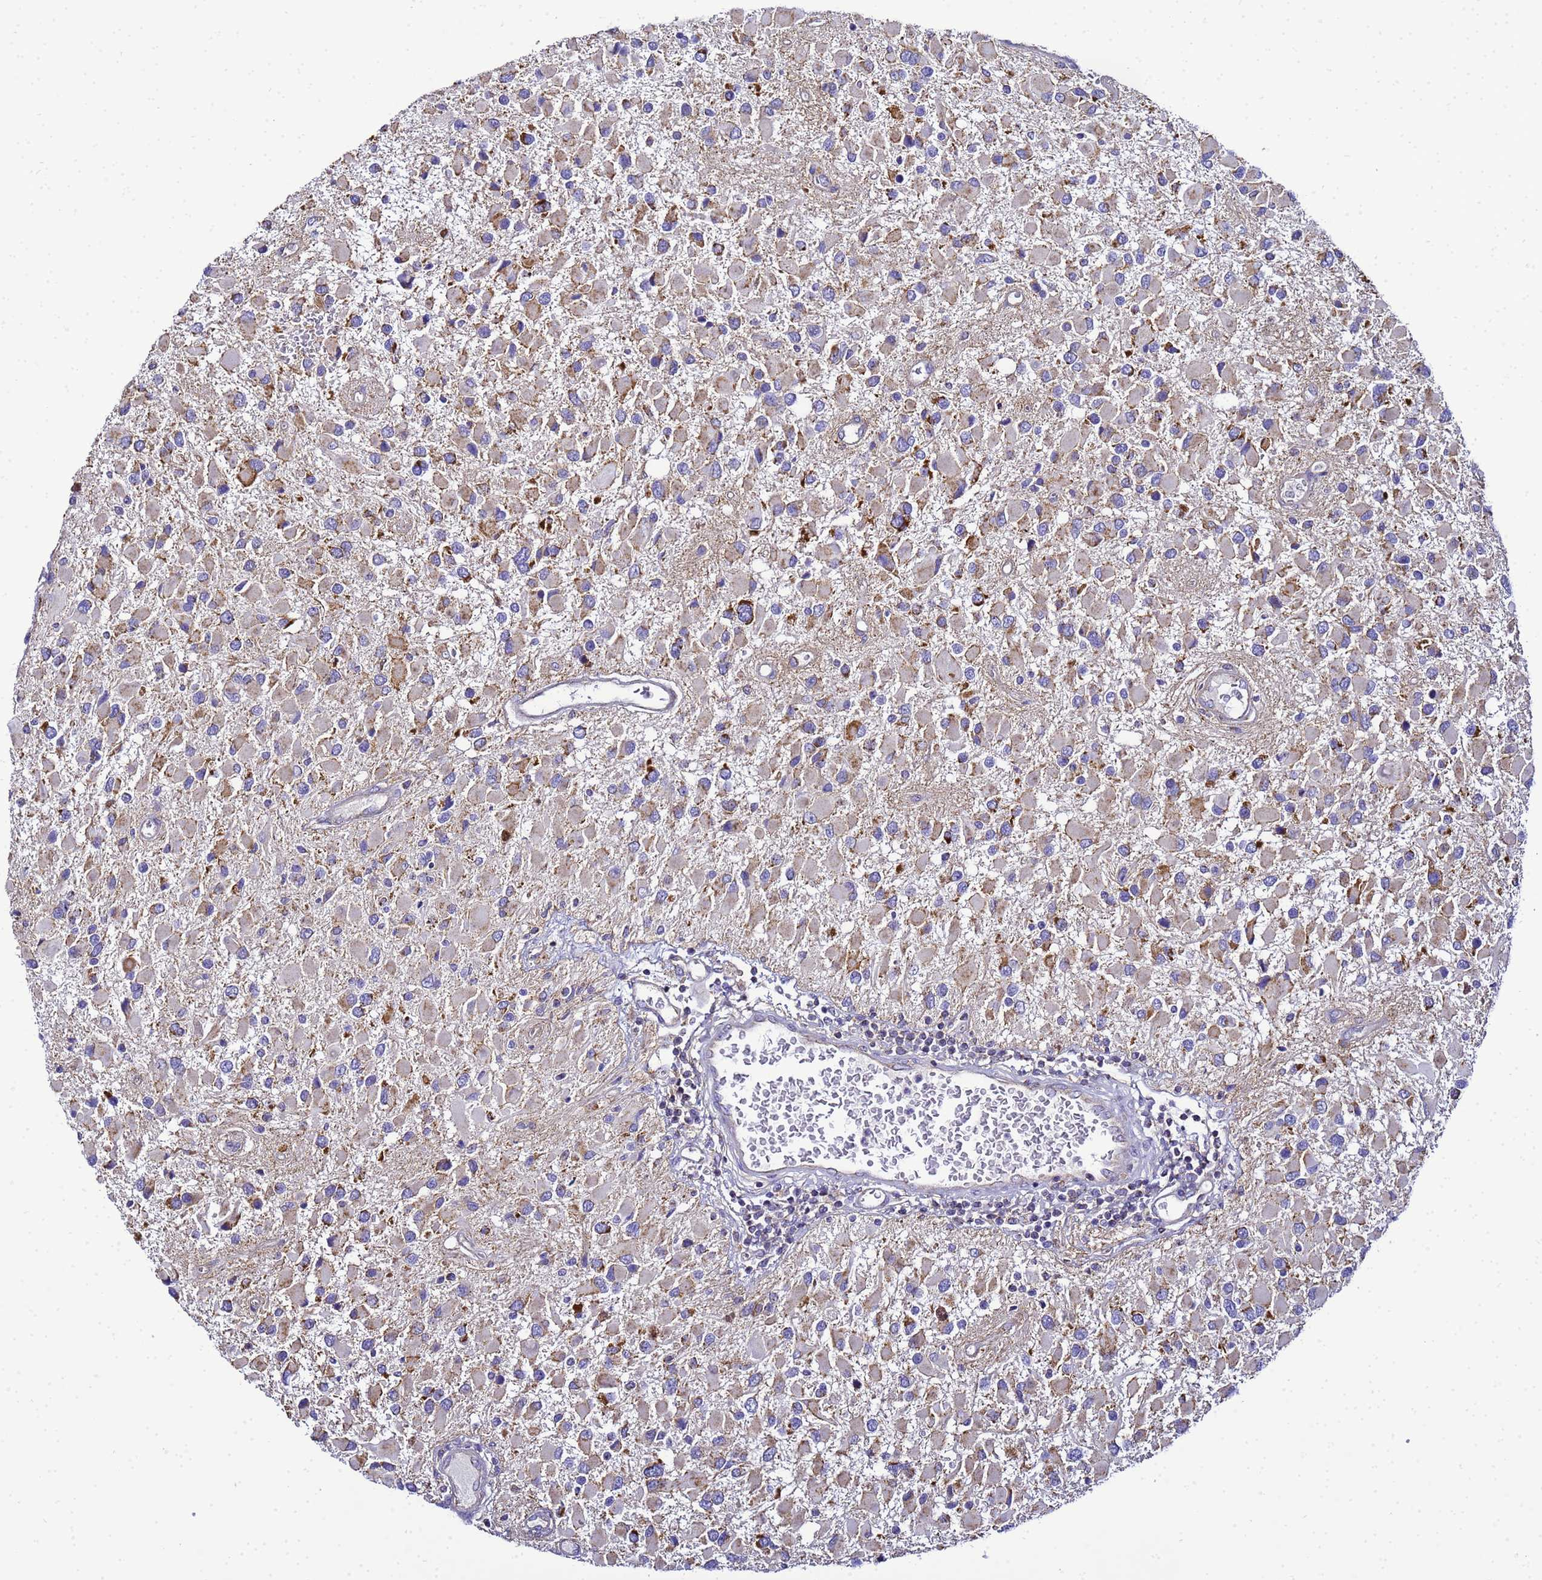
{"staining": {"intensity": "moderate", "quantity": "25%-75%", "location": "cytoplasmic/membranous"}, "tissue": "glioma", "cell_type": "Tumor cells", "image_type": "cancer", "snomed": [{"axis": "morphology", "description": "Glioma, malignant, High grade"}, {"axis": "topography", "description": "Brain"}], "caption": "DAB (3,3'-diaminobenzidine) immunohistochemical staining of human malignant glioma (high-grade) demonstrates moderate cytoplasmic/membranous protein positivity in about 25%-75% of tumor cells.", "gene": "HIGD2A", "patient": {"sex": "male", "age": 53}}